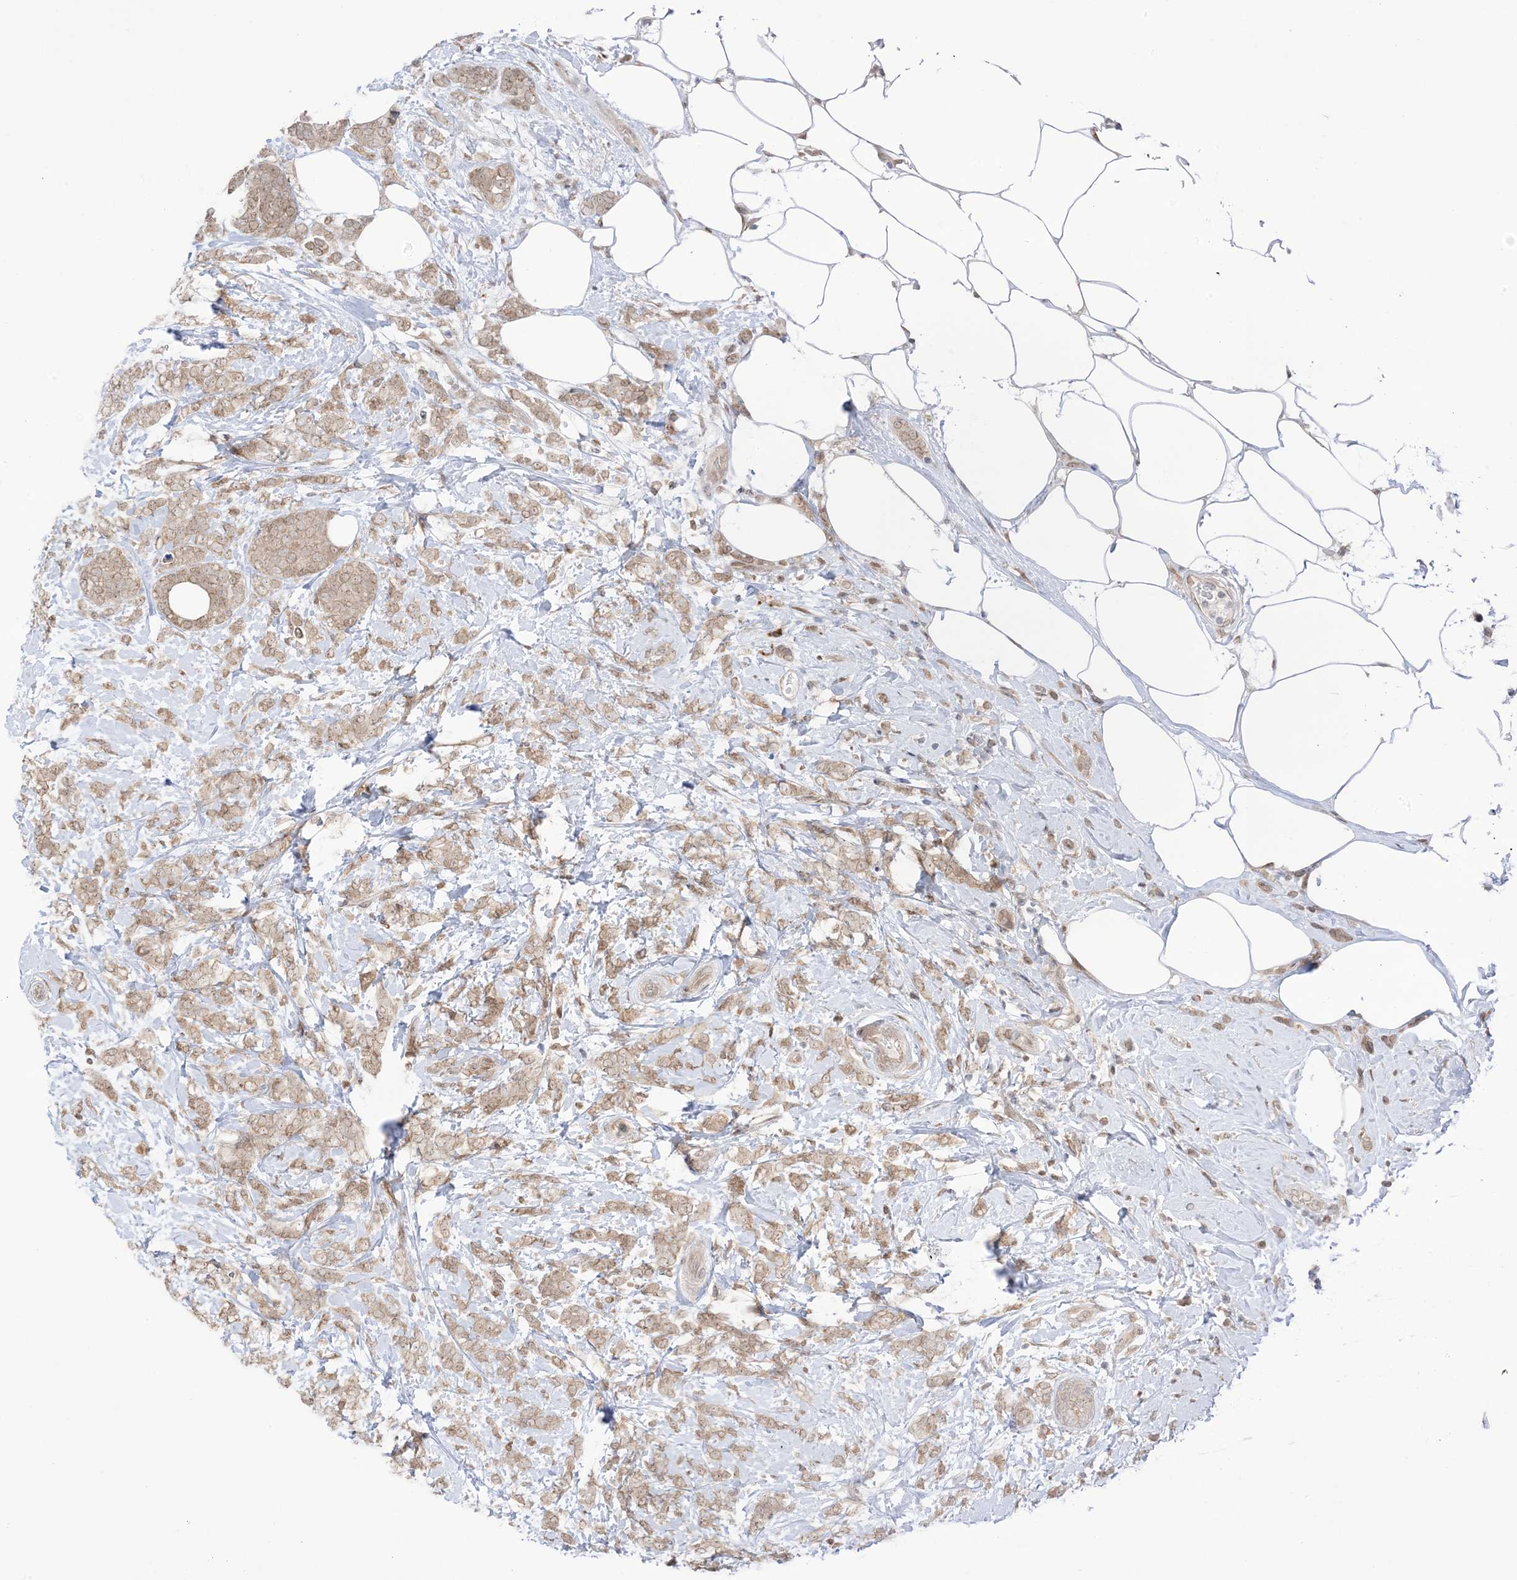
{"staining": {"intensity": "moderate", "quantity": ">75%", "location": "cytoplasmic/membranous,nuclear"}, "tissue": "breast cancer", "cell_type": "Tumor cells", "image_type": "cancer", "snomed": [{"axis": "morphology", "description": "Lobular carcinoma"}, {"axis": "topography", "description": "Breast"}], "caption": "High-power microscopy captured an immunohistochemistry photomicrograph of lobular carcinoma (breast), revealing moderate cytoplasmic/membranous and nuclear positivity in approximately >75% of tumor cells. (IHC, brightfield microscopy, high magnification).", "gene": "UBE2E2", "patient": {"sex": "female", "age": 58}}